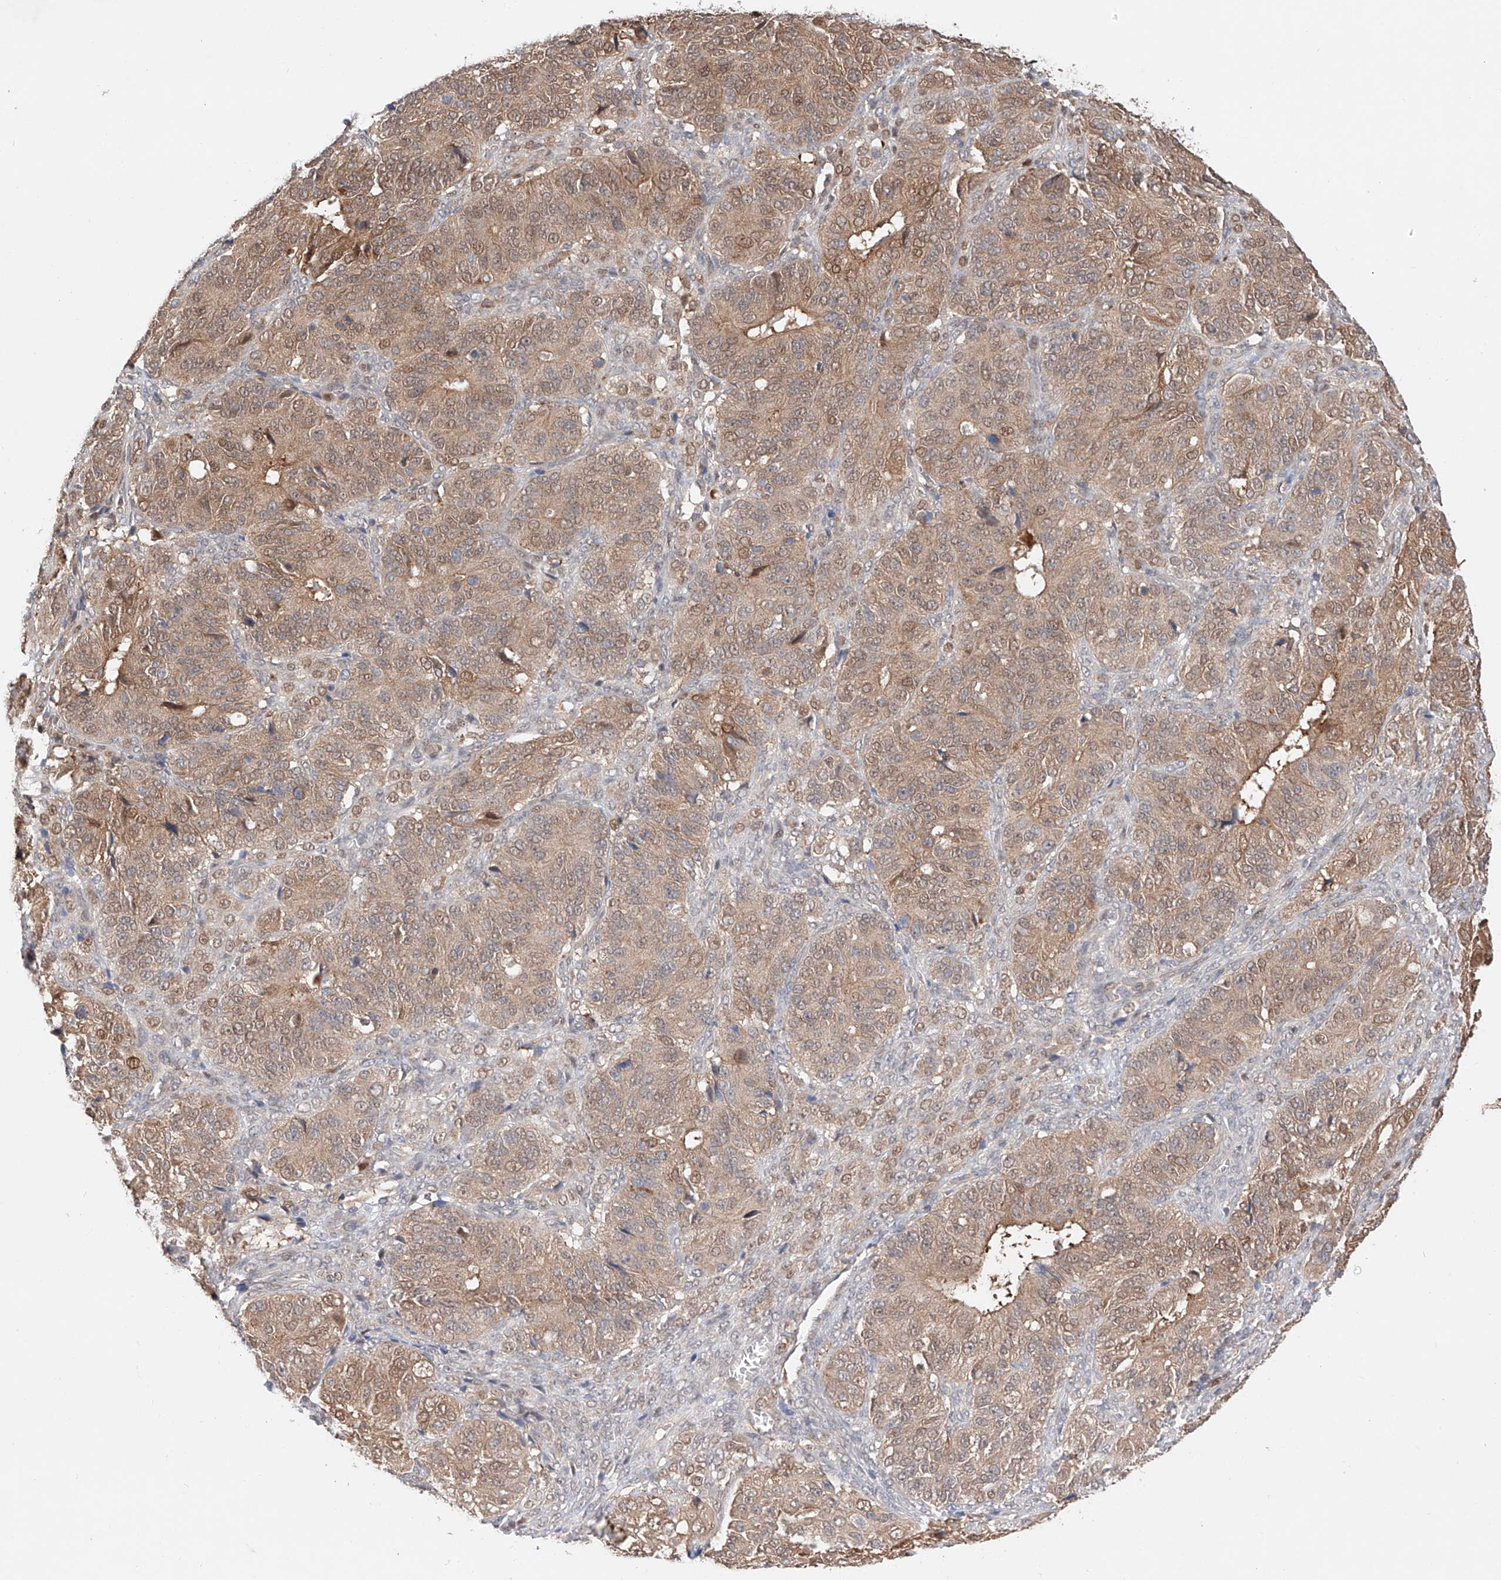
{"staining": {"intensity": "moderate", "quantity": ">75%", "location": "cytoplasmic/membranous,nuclear"}, "tissue": "ovarian cancer", "cell_type": "Tumor cells", "image_type": "cancer", "snomed": [{"axis": "morphology", "description": "Carcinoma, endometroid"}, {"axis": "topography", "description": "Ovary"}], "caption": "An image showing moderate cytoplasmic/membranous and nuclear positivity in about >75% of tumor cells in ovarian cancer, as visualized by brown immunohistochemical staining.", "gene": "GCNT1", "patient": {"sex": "female", "age": 51}}